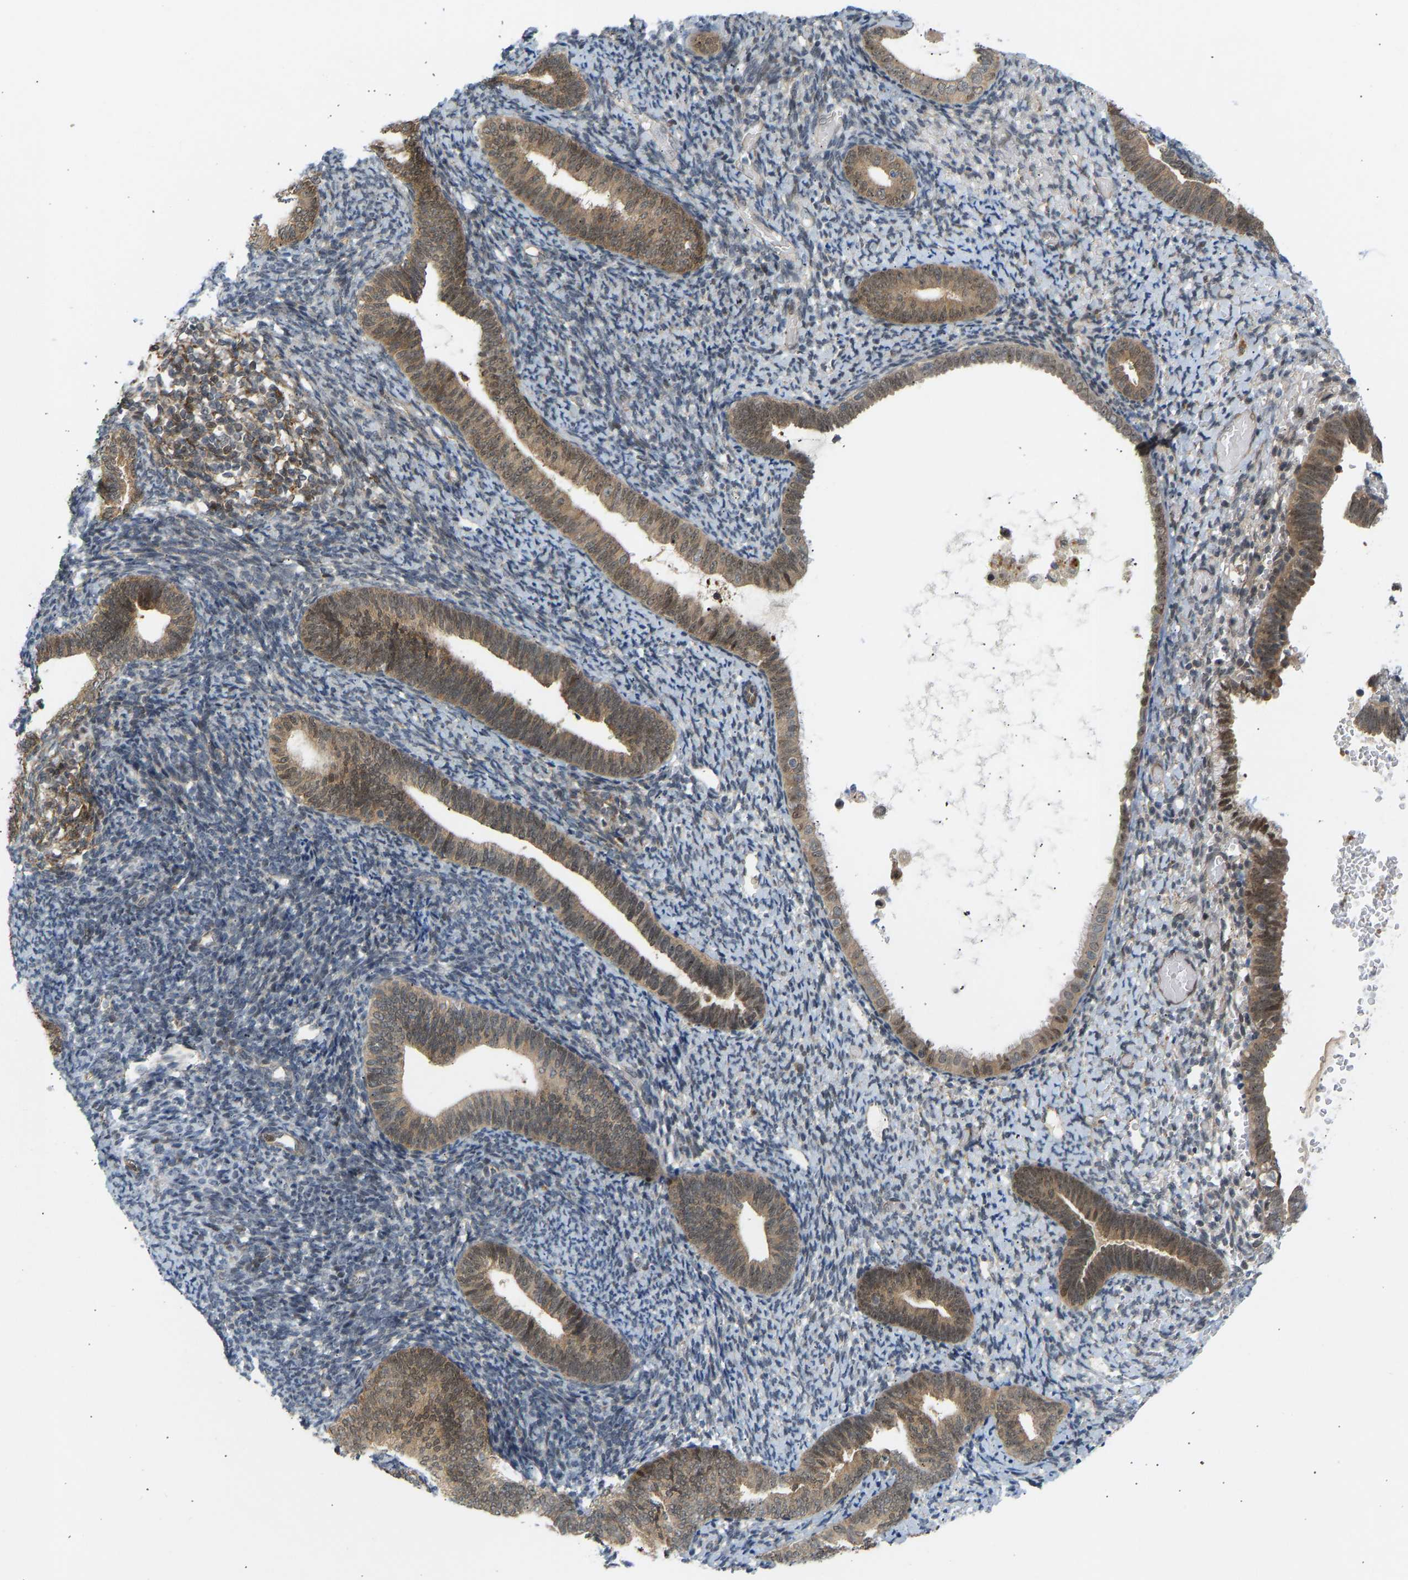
{"staining": {"intensity": "negative", "quantity": "none", "location": "none"}, "tissue": "endometrium", "cell_type": "Cells in endometrial stroma", "image_type": "normal", "snomed": [{"axis": "morphology", "description": "Normal tissue, NOS"}, {"axis": "topography", "description": "Endometrium"}], "caption": "Endometrium stained for a protein using immunohistochemistry (IHC) reveals no positivity cells in endometrial stroma.", "gene": "BAG1", "patient": {"sex": "female", "age": 66}}